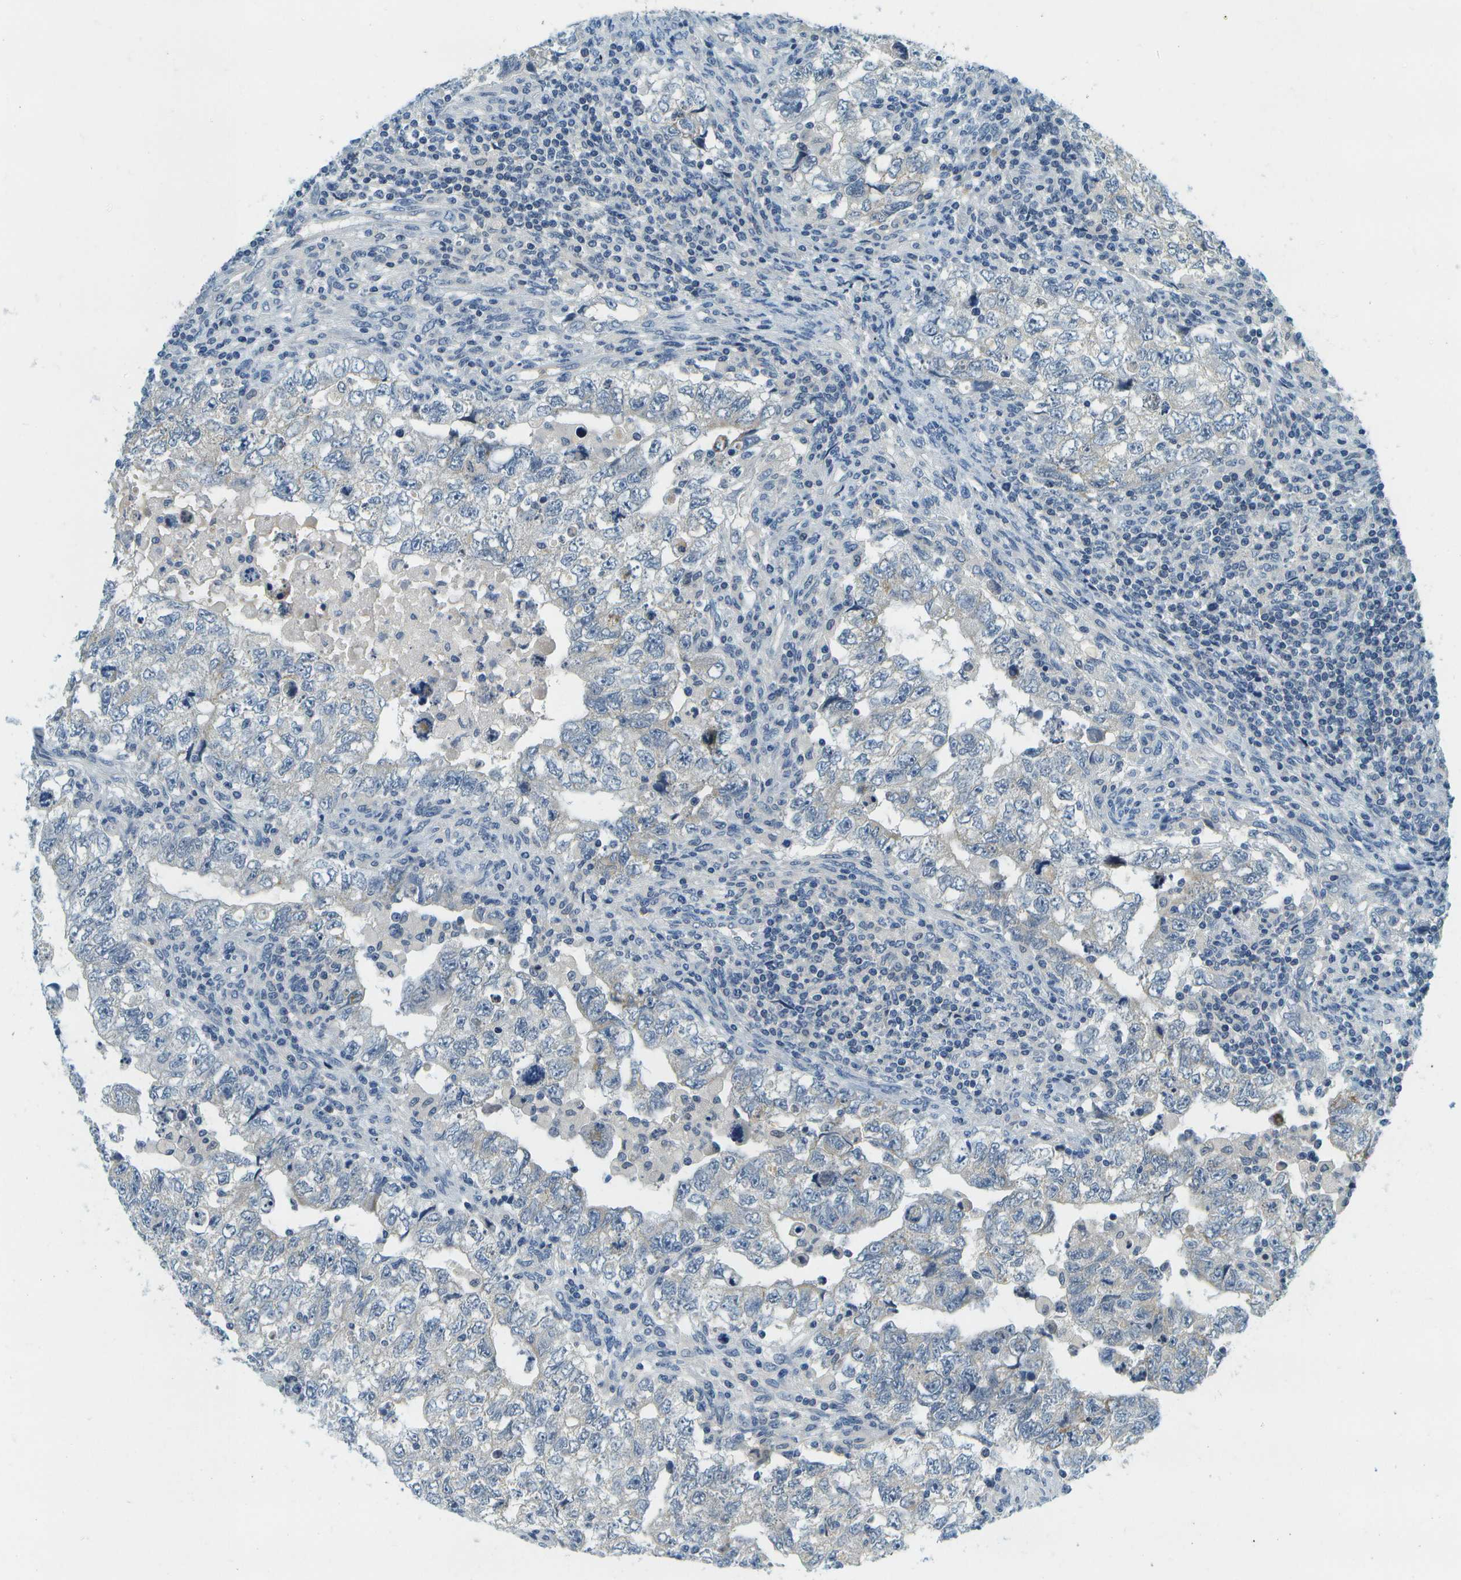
{"staining": {"intensity": "negative", "quantity": "none", "location": "none"}, "tissue": "testis cancer", "cell_type": "Tumor cells", "image_type": "cancer", "snomed": [{"axis": "morphology", "description": "Carcinoma, Embryonal, NOS"}, {"axis": "topography", "description": "Testis"}], "caption": "Immunohistochemistry (IHC) image of neoplastic tissue: testis embryonal carcinoma stained with DAB displays no significant protein expression in tumor cells.", "gene": "RASGRP2", "patient": {"sex": "male", "age": 36}}